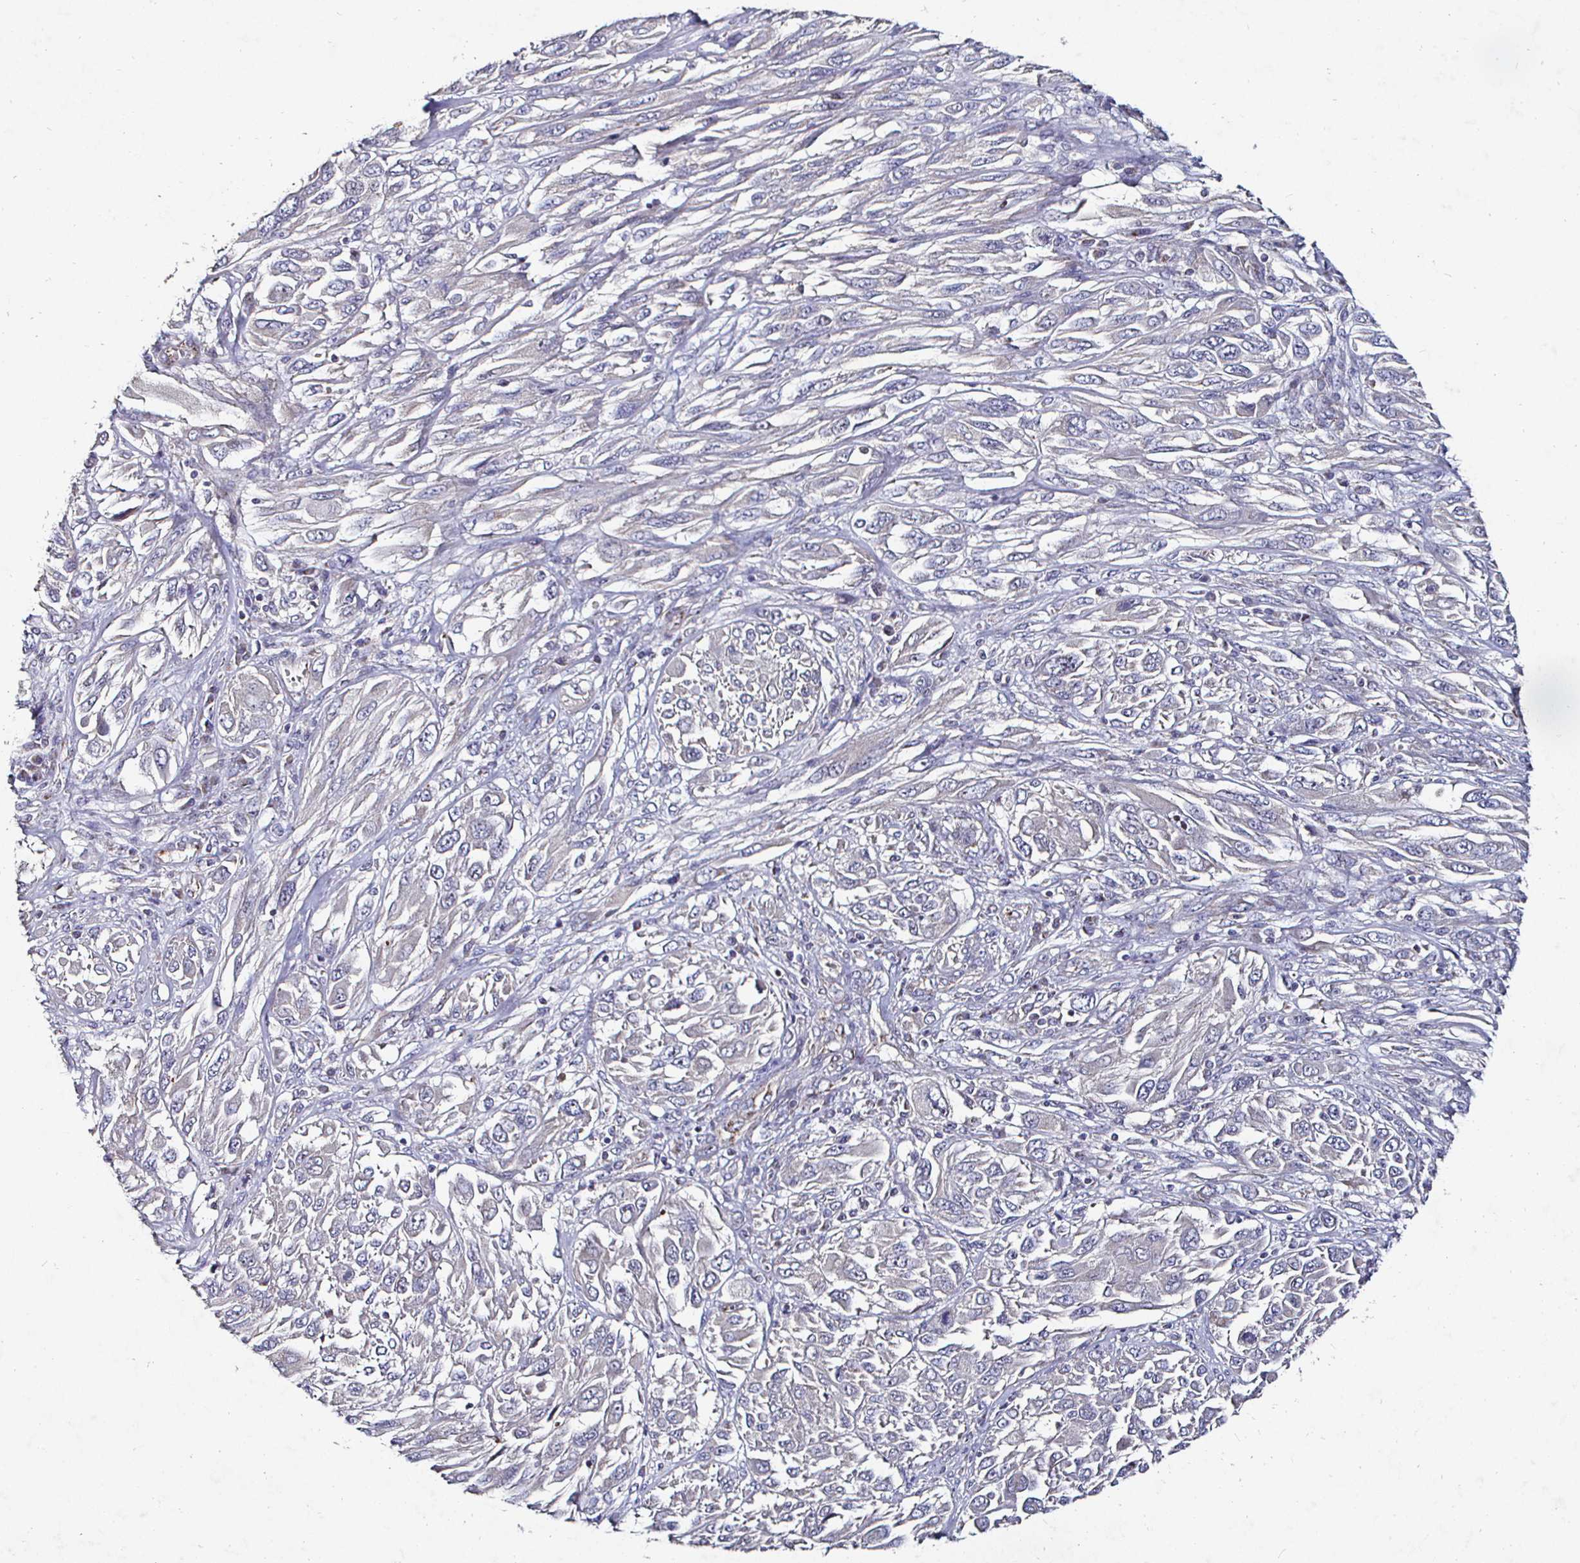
{"staining": {"intensity": "negative", "quantity": "none", "location": "none"}, "tissue": "melanoma", "cell_type": "Tumor cells", "image_type": "cancer", "snomed": [{"axis": "morphology", "description": "Malignant melanoma, NOS"}, {"axis": "topography", "description": "Skin"}], "caption": "Human melanoma stained for a protein using immunohistochemistry (IHC) shows no expression in tumor cells.", "gene": "NRSN1", "patient": {"sex": "female", "age": 91}}